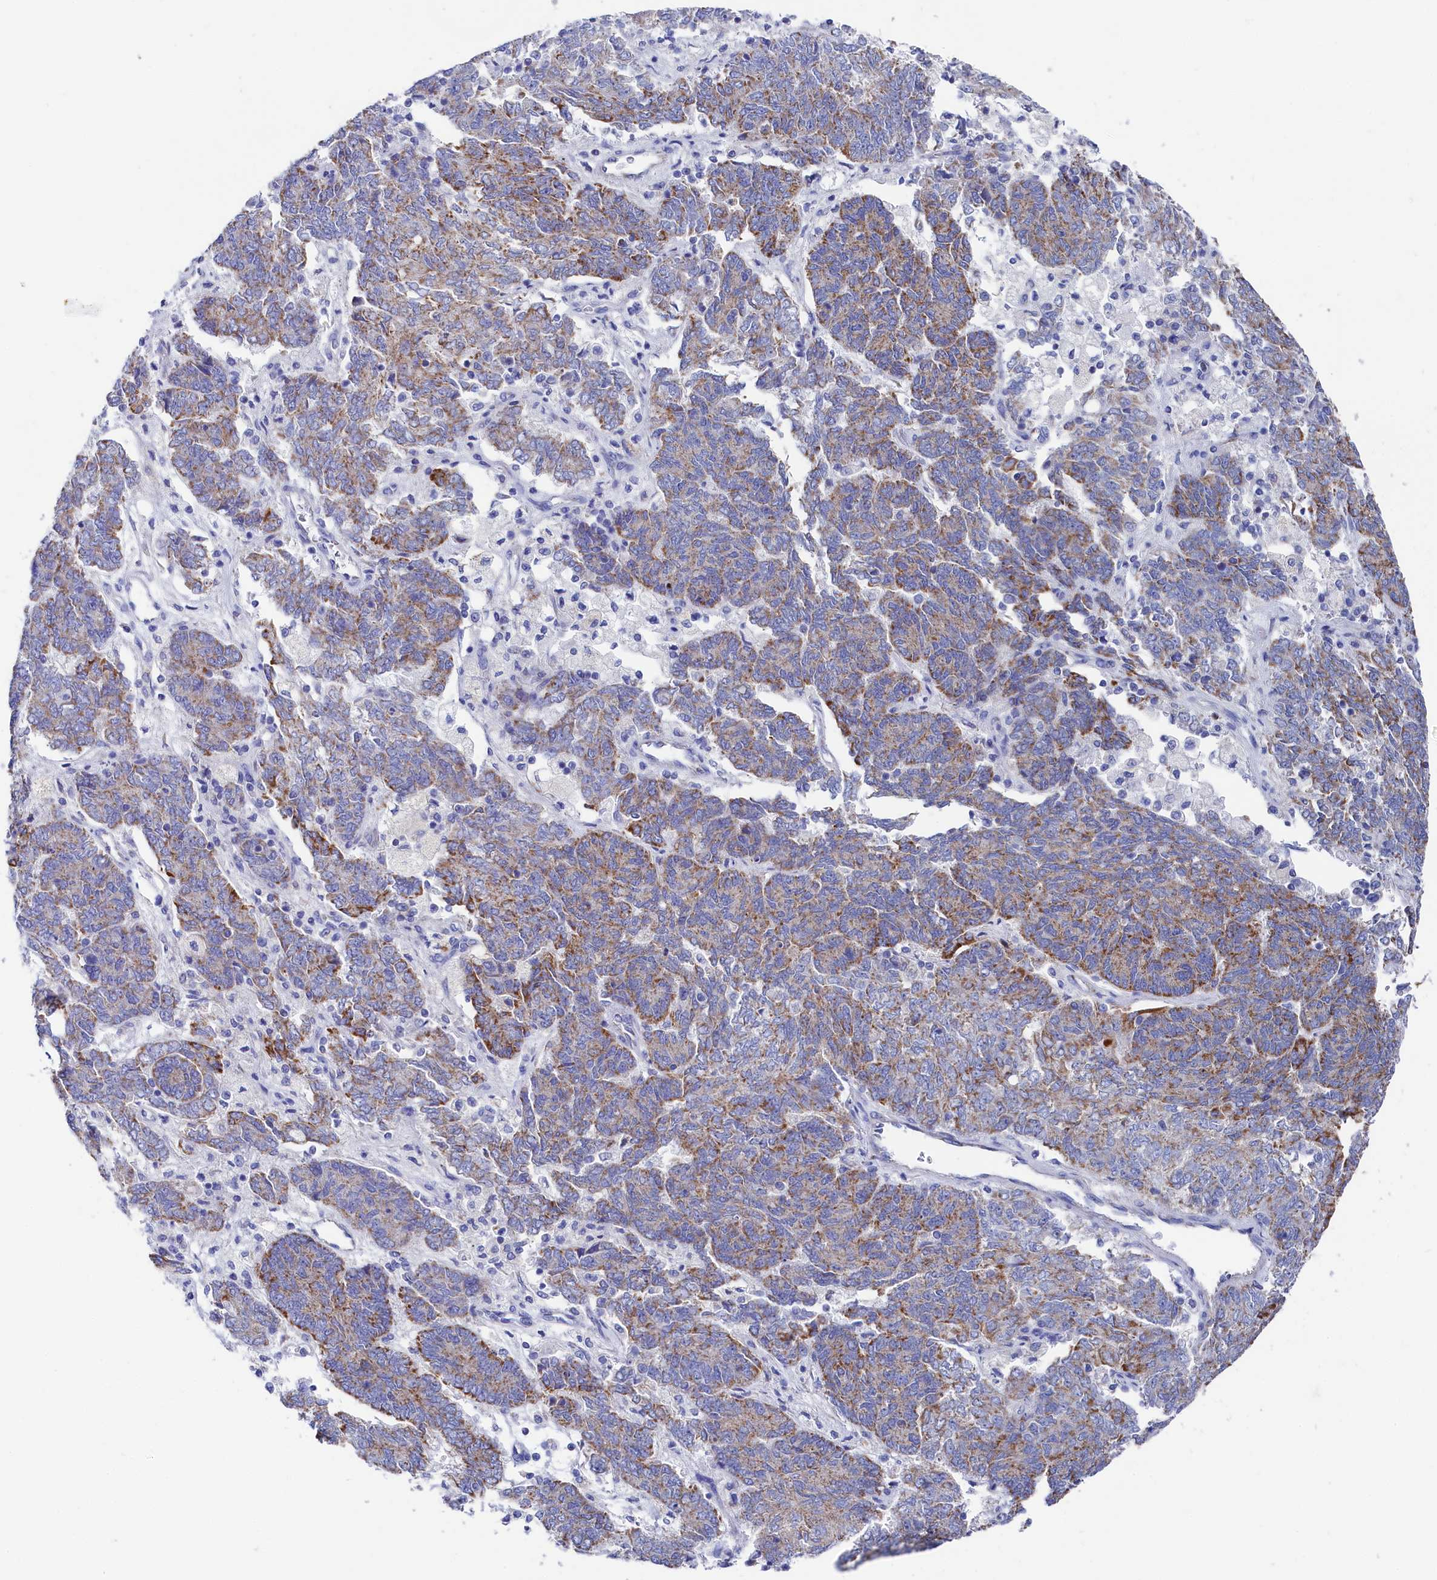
{"staining": {"intensity": "moderate", "quantity": ">75%", "location": "cytoplasmic/membranous"}, "tissue": "endometrial cancer", "cell_type": "Tumor cells", "image_type": "cancer", "snomed": [{"axis": "morphology", "description": "Adenocarcinoma, NOS"}, {"axis": "topography", "description": "Endometrium"}], "caption": "Protein analysis of endometrial cancer tissue reveals moderate cytoplasmic/membranous positivity in about >75% of tumor cells.", "gene": "MMAB", "patient": {"sex": "female", "age": 80}}